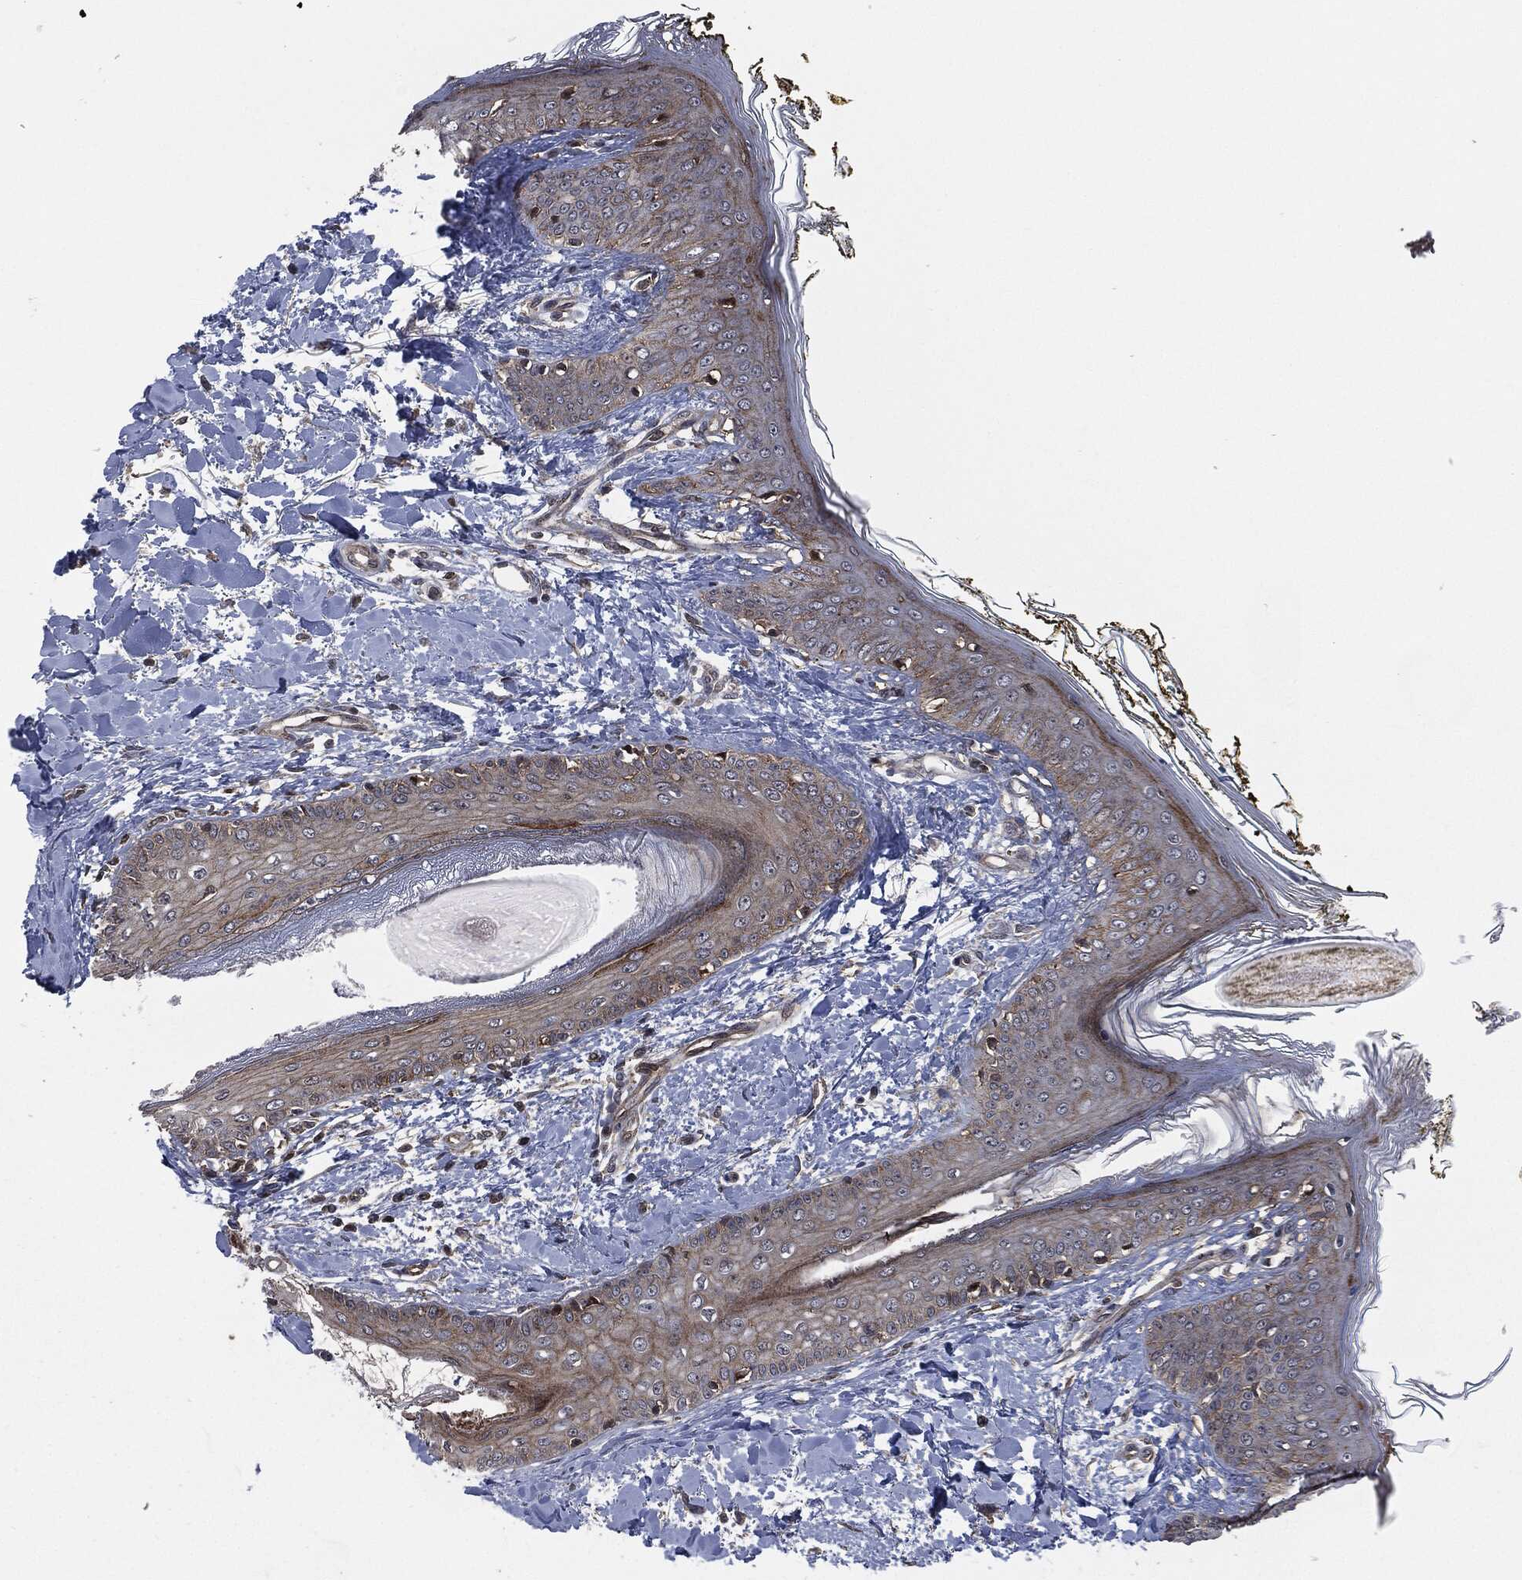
{"staining": {"intensity": "negative", "quantity": "none", "location": "none"}, "tissue": "skin", "cell_type": "Fibroblasts", "image_type": "normal", "snomed": [{"axis": "morphology", "description": "Normal tissue, NOS"}, {"axis": "morphology", "description": "Malignant melanoma, NOS"}, {"axis": "topography", "description": "Skin"}], "caption": "DAB (3,3'-diaminobenzidine) immunohistochemical staining of unremarkable skin shows no significant positivity in fibroblasts.", "gene": "HRAS", "patient": {"sex": "female", "age": 34}}